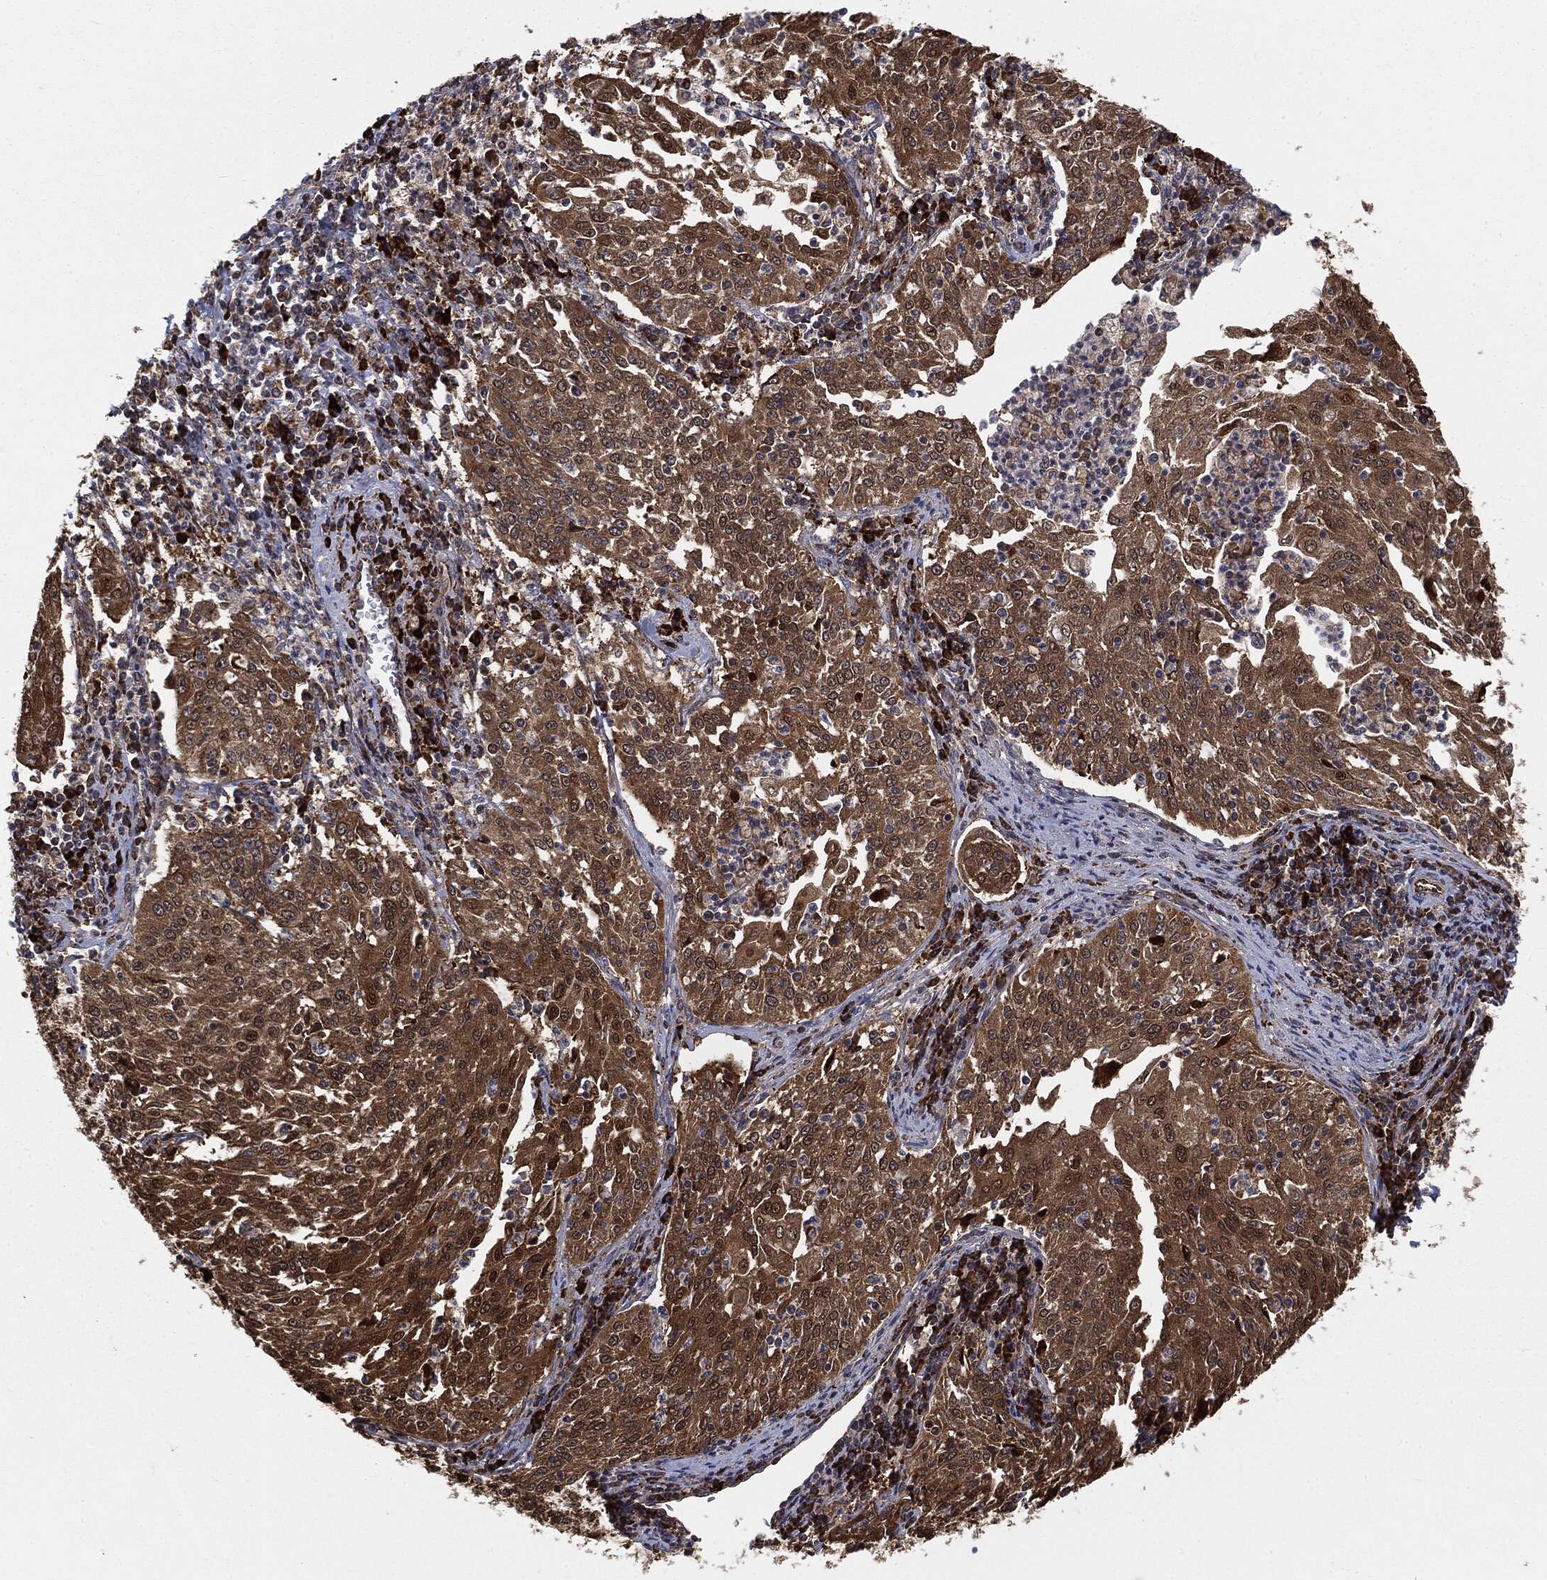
{"staining": {"intensity": "strong", "quantity": ">75%", "location": "cytoplasmic/membranous"}, "tissue": "cervical cancer", "cell_type": "Tumor cells", "image_type": "cancer", "snomed": [{"axis": "morphology", "description": "Squamous cell carcinoma, NOS"}, {"axis": "topography", "description": "Cervix"}], "caption": "A high-resolution image shows IHC staining of cervical cancer, which demonstrates strong cytoplasmic/membranous expression in about >75% of tumor cells. (Stains: DAB (3,3'-diaminobenzidine) in brown, nuclei in blue, Microscopy: brightfield microscopy at high magnification).", "gene": "CYLD", "patient": {"sex": "female", "age": 41}}